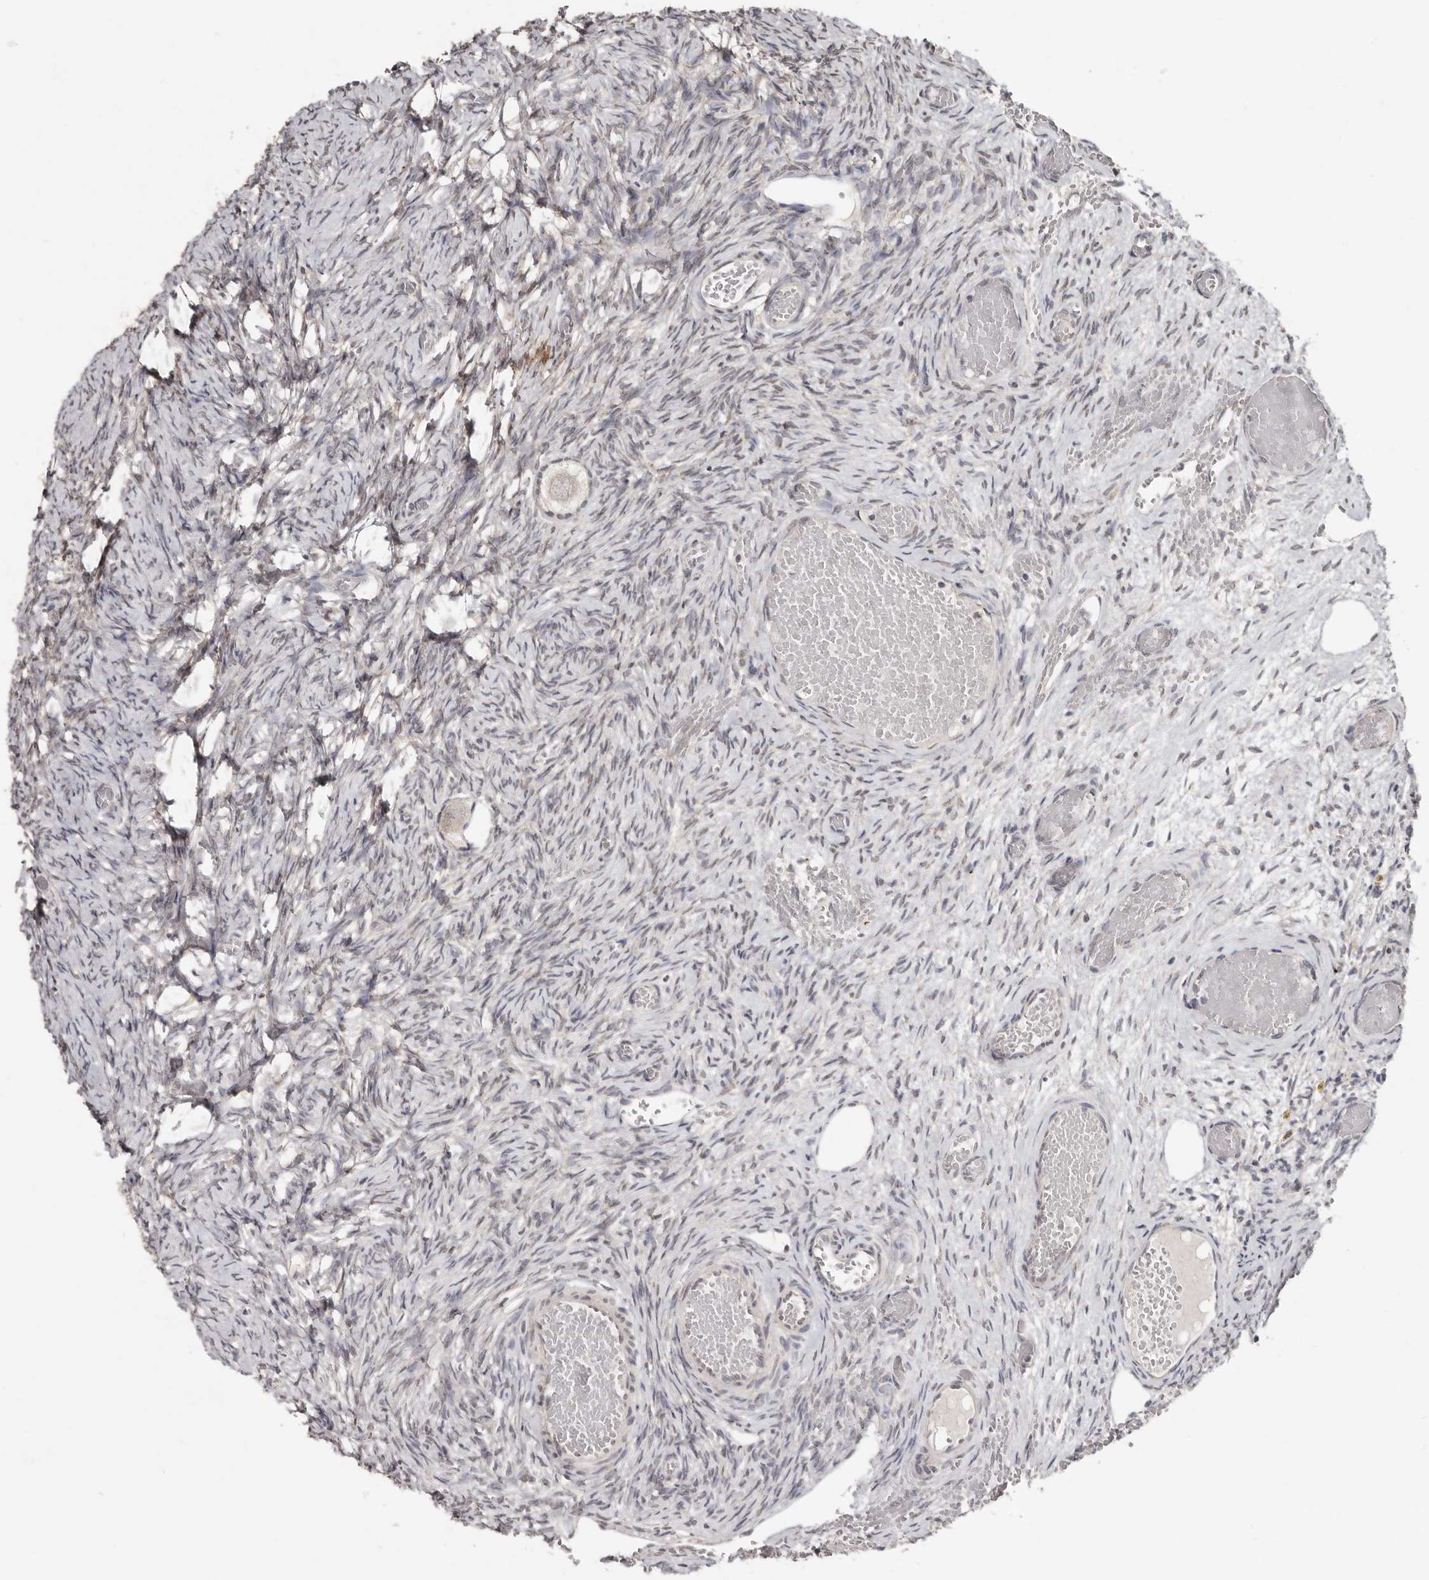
{"staining": {"intensity": "negative", "quantity": "none", "location": "none"}, "tissue": "ovary", "cell_type": "Follicle cells", "image_type": "normal", "snomed": [{"axis": "morphology", "description": "Adenocarcinoma, NOS"}, {"axis": "topography", "description": "Endometrium"}], "caption": "This is an immunohistochemistry image of normal human ovary. There is no expression in follicle cells.", "gene": "LINGO2", "patient": {"sex": "female", "age": 32}}